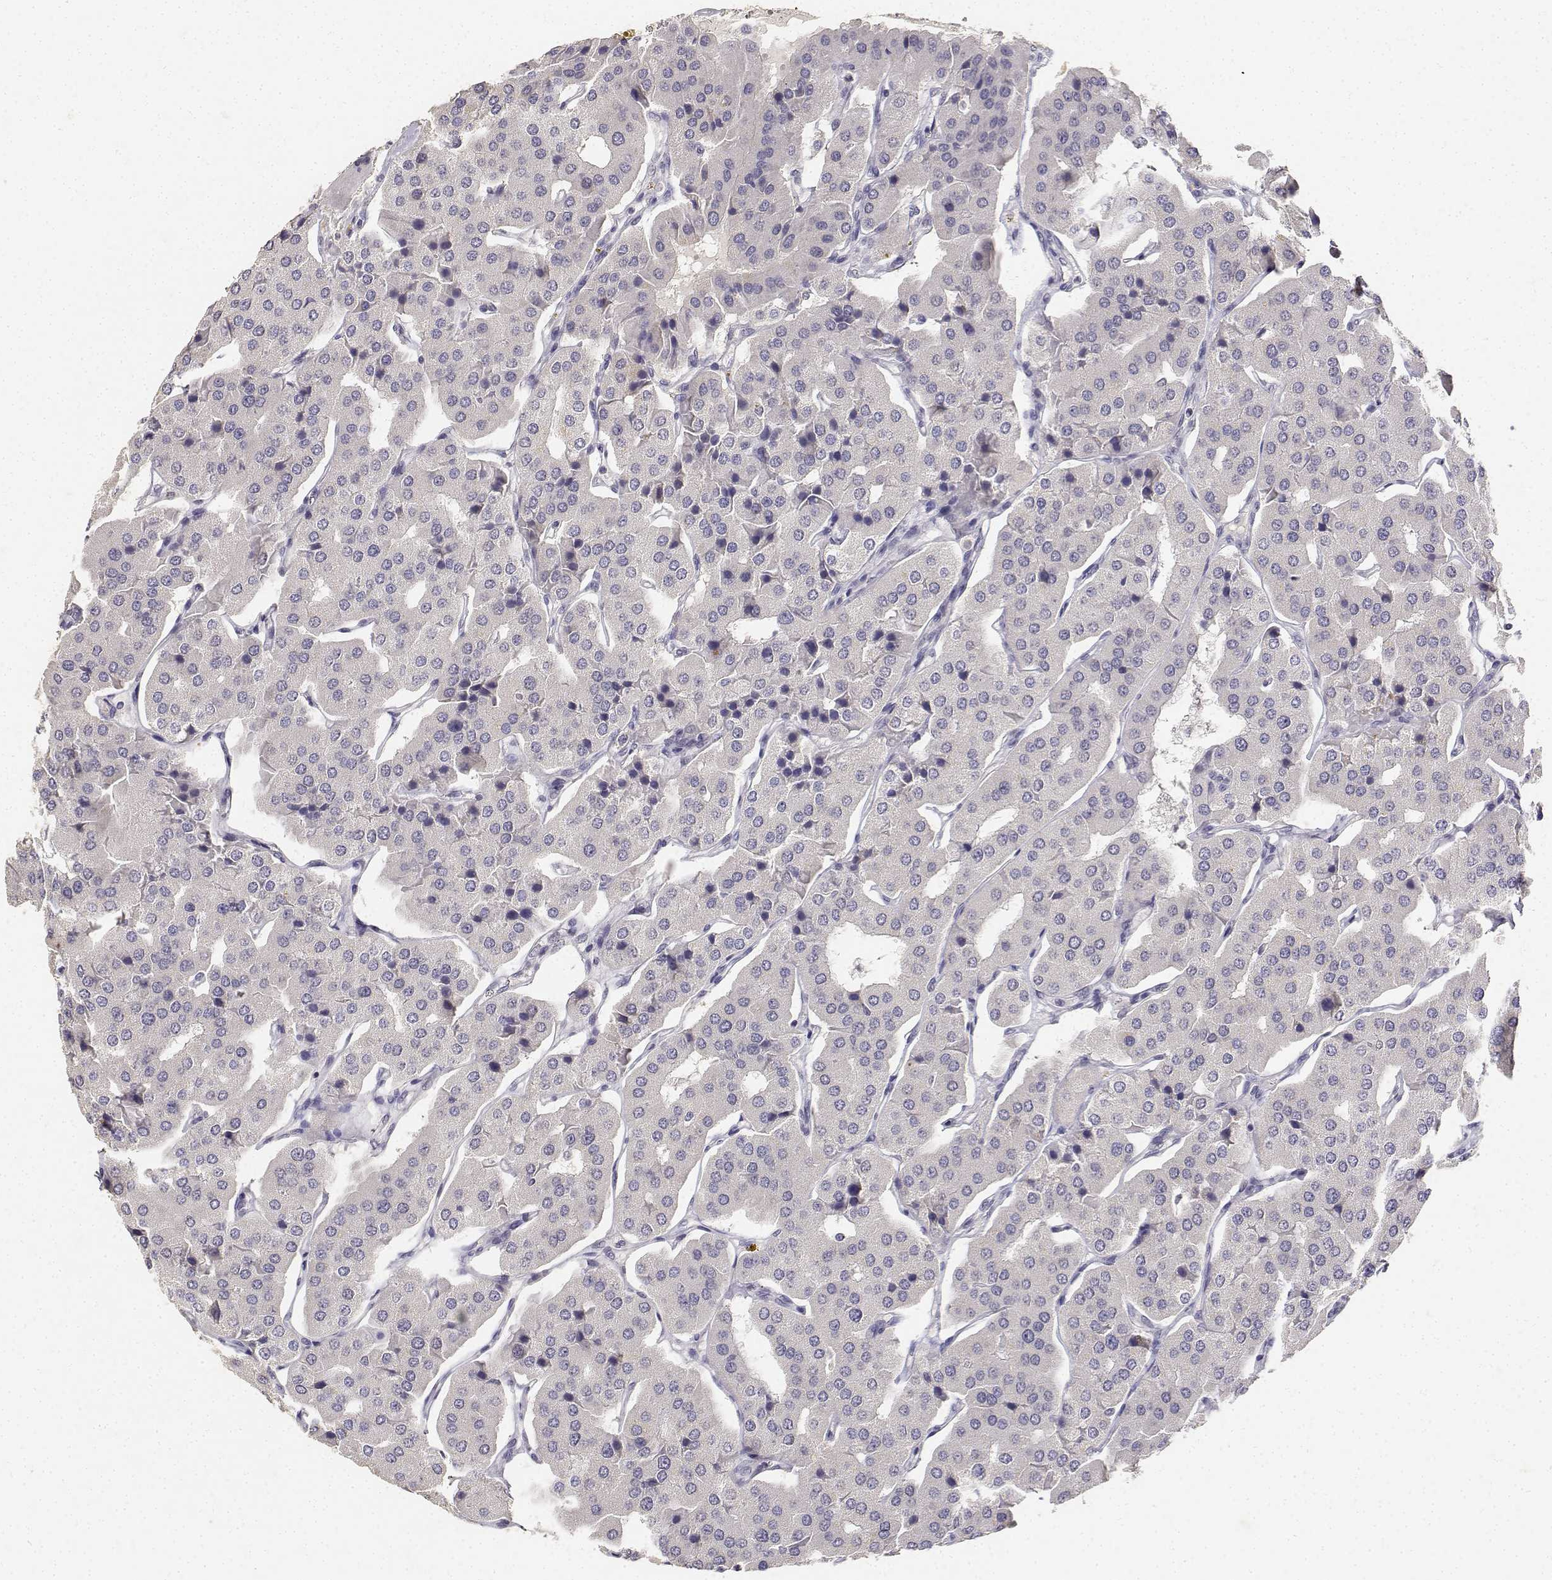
{"staining": {"intensity": "negative", "quantity": "none", "location": "none"}, "tissue": "parathyroid gland", "cell_type": "Glandular cells", "image_type": "normal", "snomed": [{"axis": "morphology", "description": "Normal tissue, NOS"}, {"axis": "morphology", "description": "Adenoma, NOS"}, {"axis": "topography", "description": "Parathyroid gland"}], "caption": "DAB (3,3'-diaminobenzidine) immunohistochemical staining of normal human parathyroid gland demonstrates no significant staining in glandular cells. The staining is performed using DAB (3,3'-diaminobenzidine) brown chromogen with nuclei counter-stained in using hematoxylin.", "gene": "PAEP", "patient": {"sex": "female", "age": 86}}